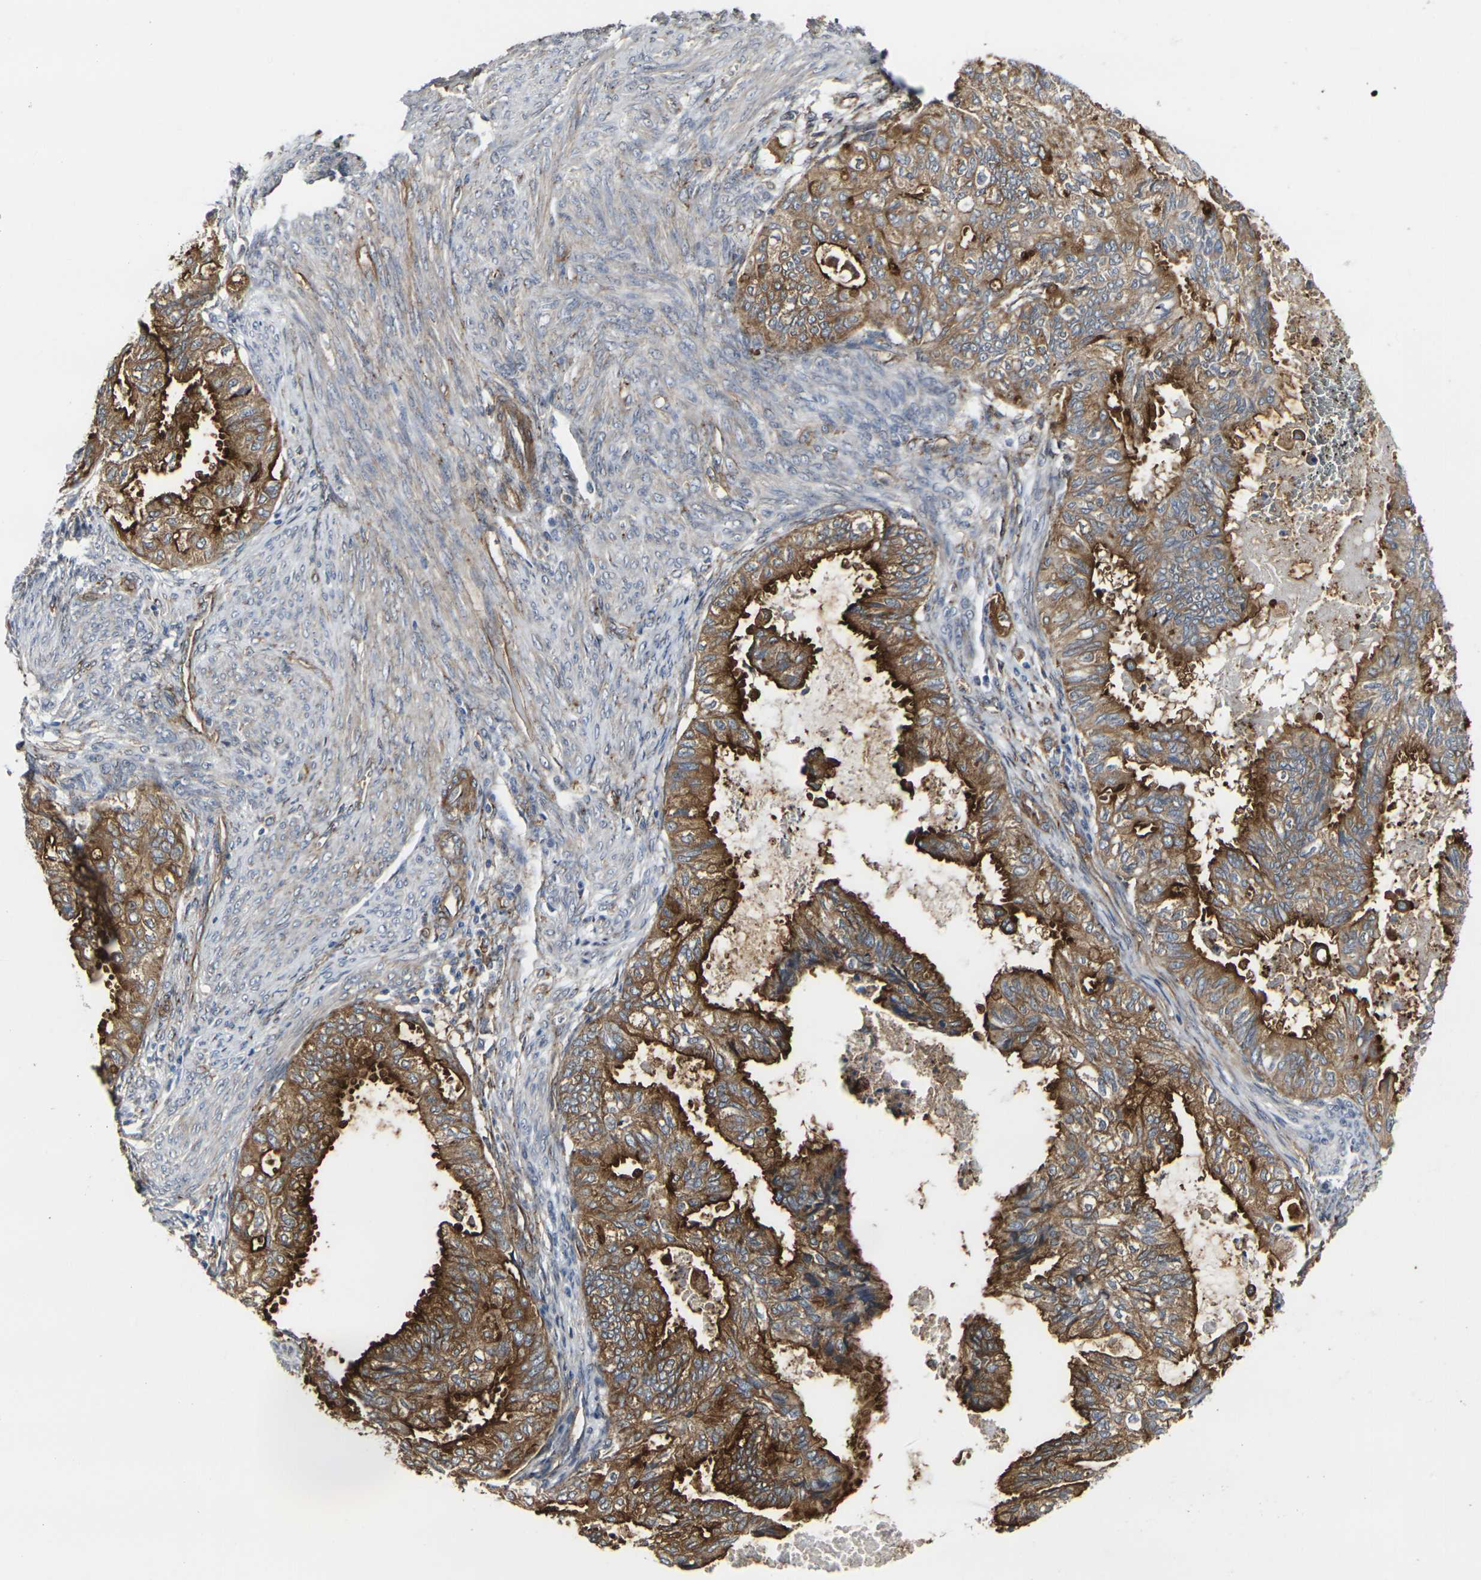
{"staining": {"intensity": "strong", "quantity": ">75%", "location": "cytoplasmic/membranous"}, "tissue": "cervical cancer", "cell_type": "Tumor cells", "image_type": "cancer", "snomed": [{"axis": "morphology", "description": "Normal tissue, NOS"}, {"axis": "morphology", "description": "Adenocarcinoma, NOS"}, {"axis": "topography", "description": "Cervix"}, {"axis": "topography", "description": "Endometrium"}], "caption": "Adenocarcinoma (cervical) stained for a protein exhibits strong cytoplasmic/membranous positivity in tumor cells. The protein of interest is shown in brown color, while the nuclei are stained blue.", "gene": "MYOF", "patient": {"sex": "female", "age": 86}}